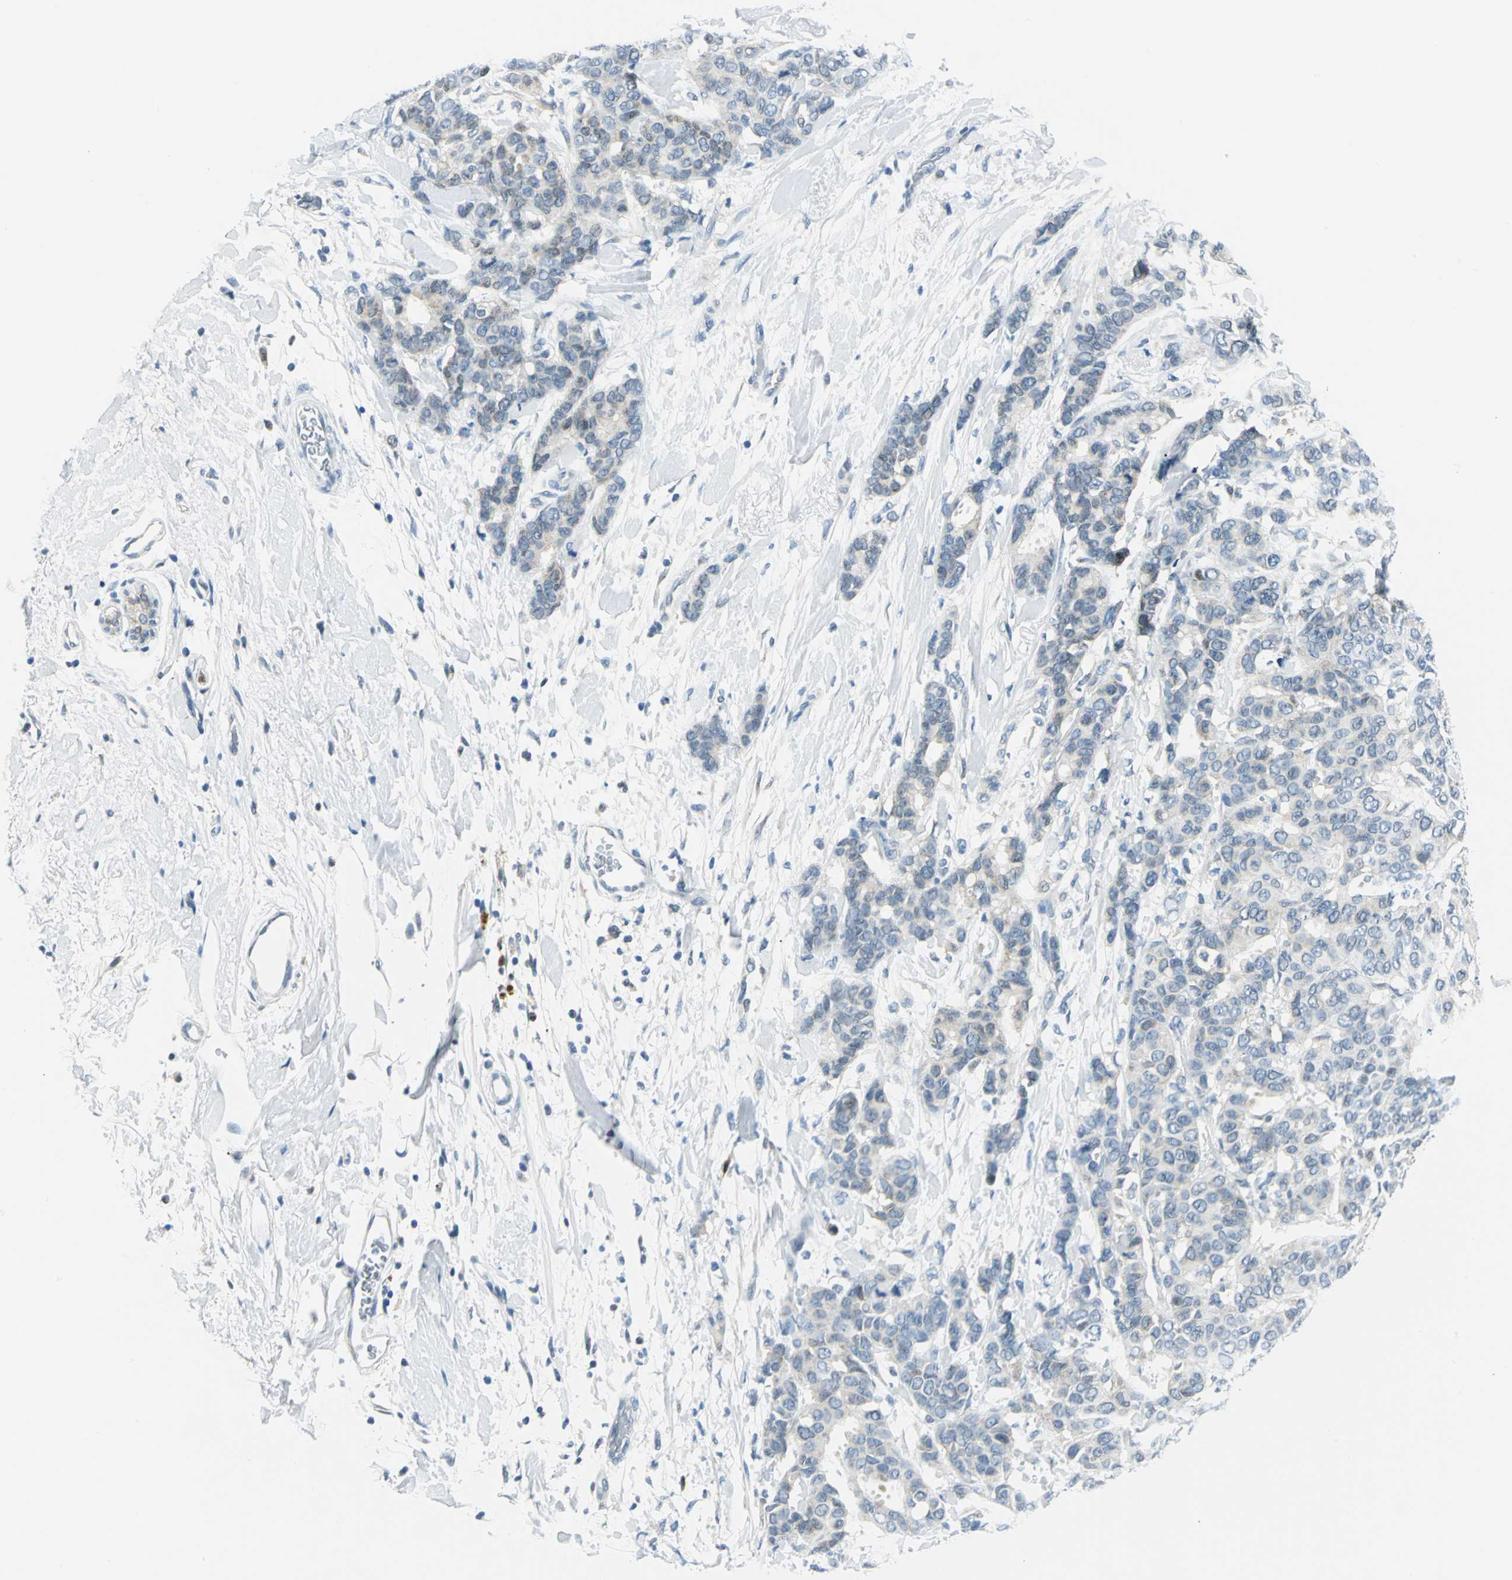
{"staining": {"intensity": "weak", "quantity": "<25%", "location": "cytoplasmic/membranous"}, "tissue": "breast cancer", "cell_type": "Tumor cells", "image_type": "cancer", "snomed": [{"axis": "morphology", "description": "Duct carcinoma"}, {"axis": "topography", "description": "Breast"}], "caption": "Immunohistochemistry micrograph of neoplastic tissue: breast infiltrating ductal carcinoma stained with DAB (3,3'-diaminobenzidine) demonstrates no significant protein positivity in tumor cells. (DAB immunohistochemistry (IHC) visualized using brightfield microscopy, high magnification).", "gene": "AKR1A1", "patient": {"sex": "female", "age": 87}}